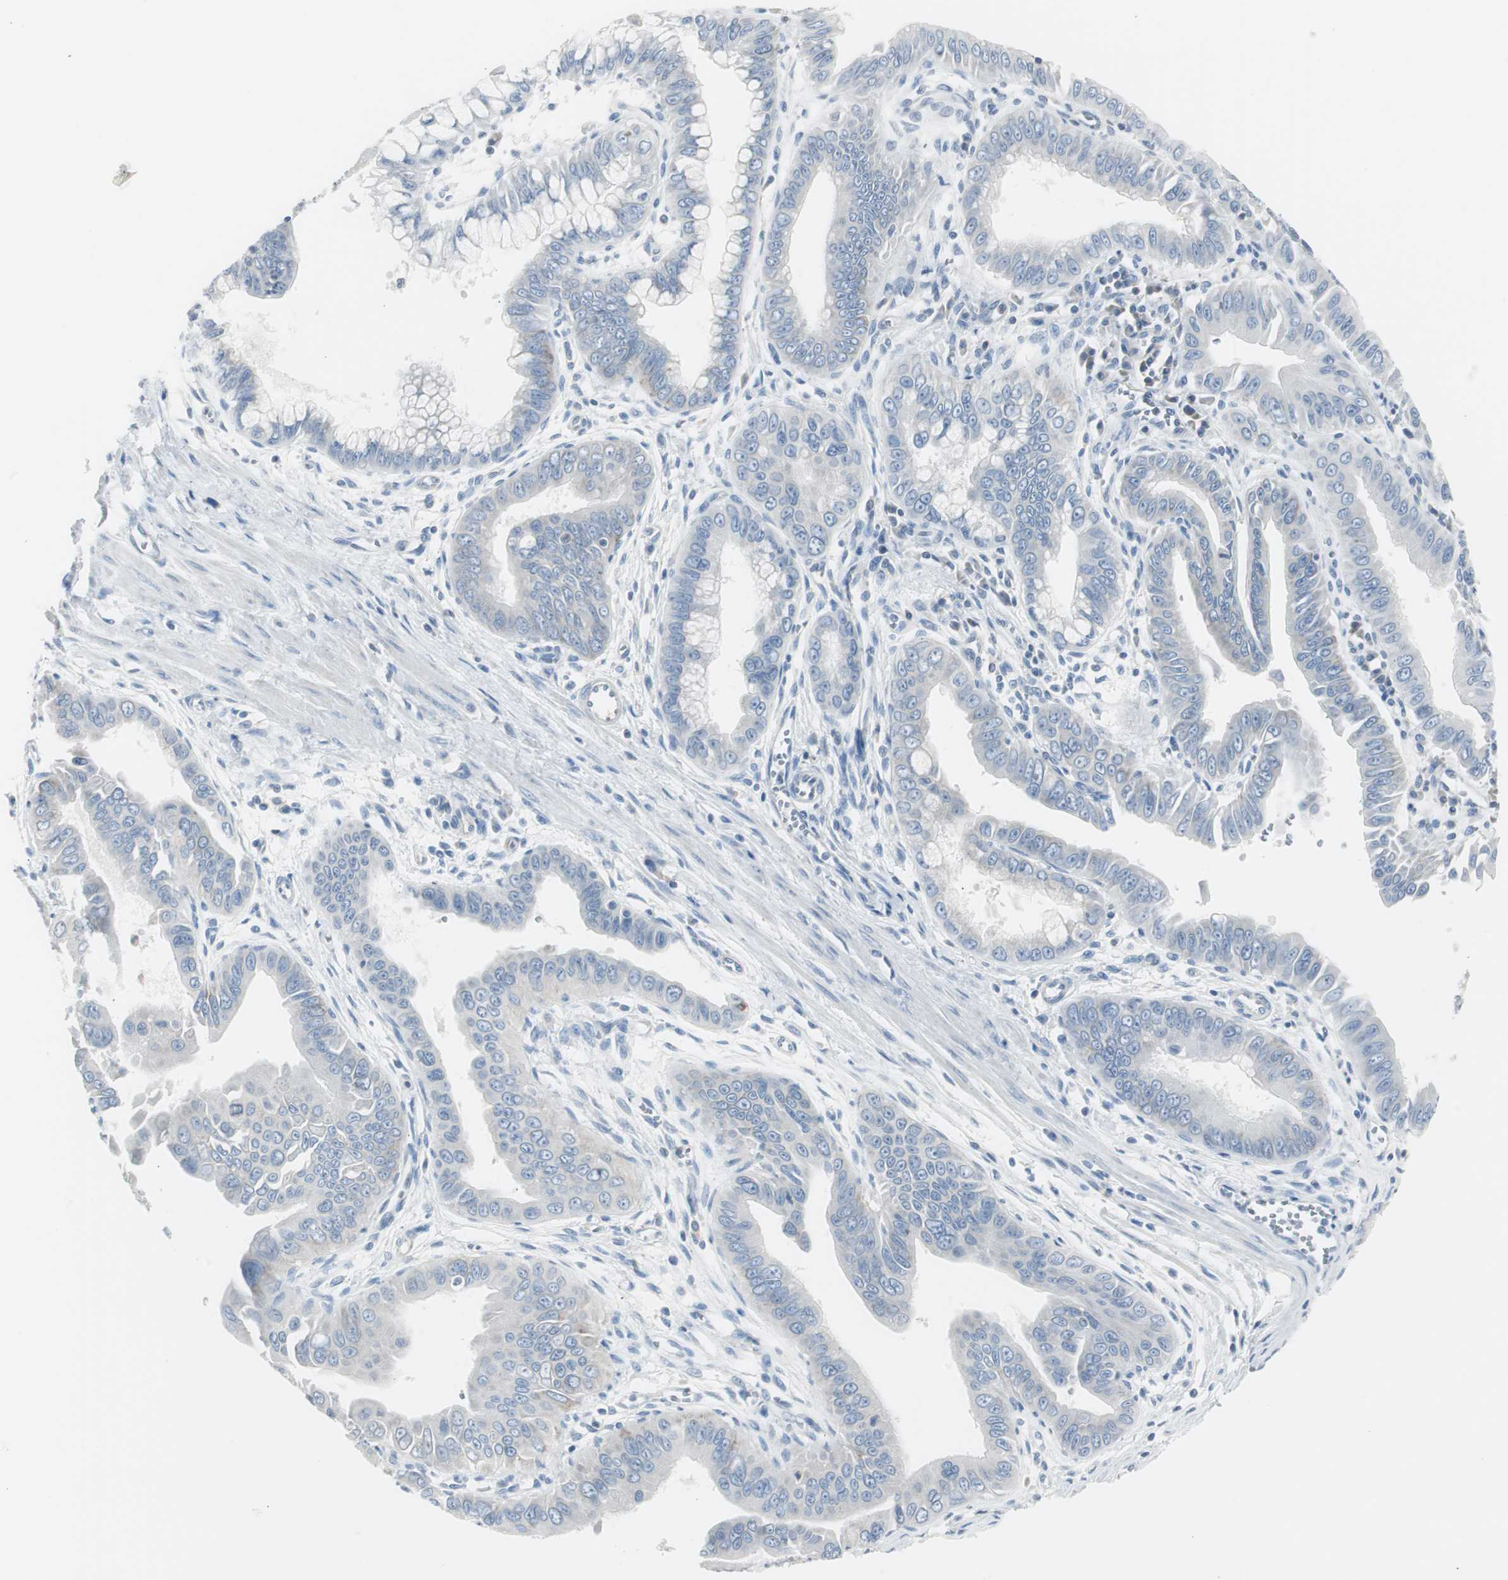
{"staining": {"intensity": "negative", "quantity": "none", "location": "none"}, "tissue": "pancreatic cancer", "cell_type": "Tumor cells", "image_type": "cancer", "snomed": [{"axis": "morphology", "description": "Normal tissue, NOS"}, {"axis": "topography", "description": "Lymph node"}], "caption": "Pancreatic cancer was stained to show a protein in brown. There is no significant staining in tumor cells.", "gene": "RPS12", "patient": {"sex": "male", "age": 50}}